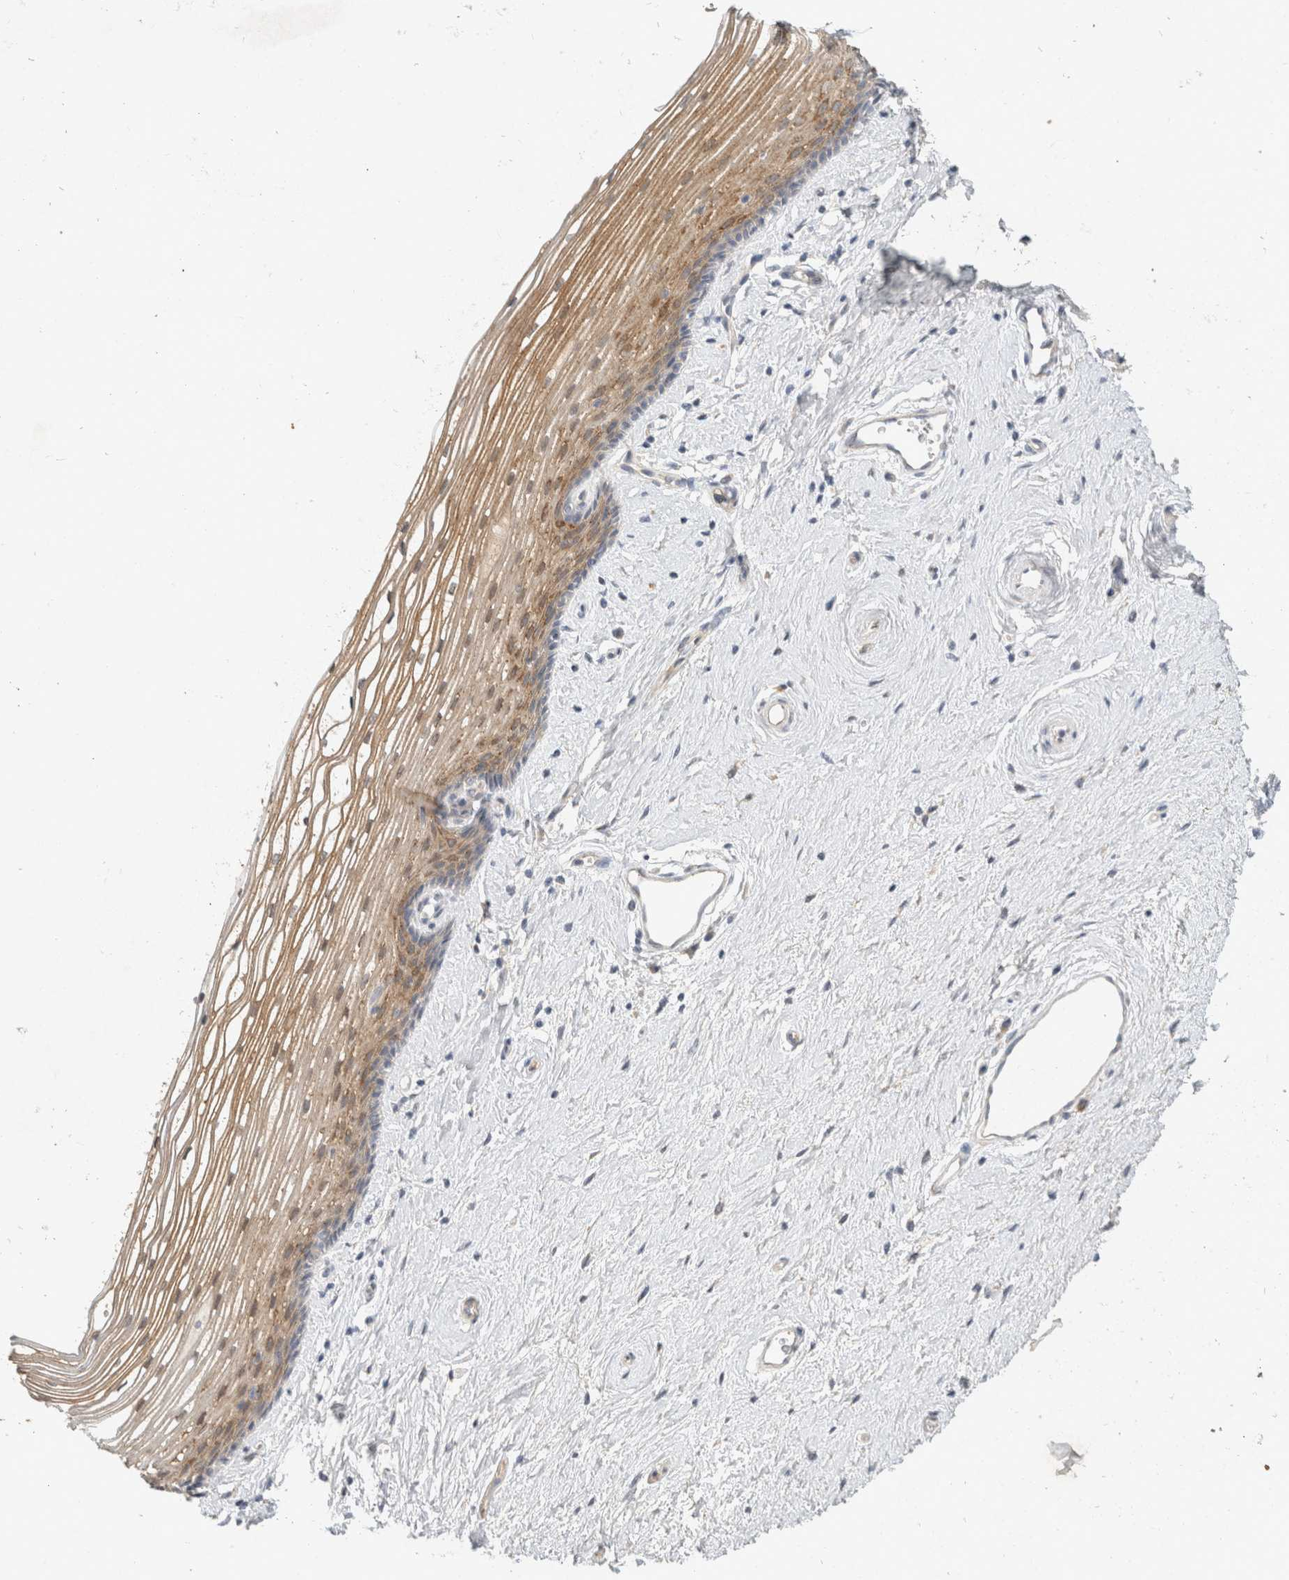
{"staining": {"intensity": "moderate", "quantity": ">75%", "location": "cytoplasmic/membranous"}, "tissue": "vagina", "cell_type": "Squamous epithelial cells", "image_type": "normal", "snomed": [{"axis": "morphology", "description": "Normal tissue, NOS"}, {"axis": "topography", "description": "Vagina"}], "caption": "Immunohistochemistry (IHC) image of unremarkable vagina: human vagina stained using IHC displays medium levels of moderate protein expression localized specifically in the cytoplasmic/membranous of squamous epithelial cells, appearing as a cytoplasmic/membranous brown color.", "gene": "TOM1L2", "patient": {"sex": "female", "age": 46}}